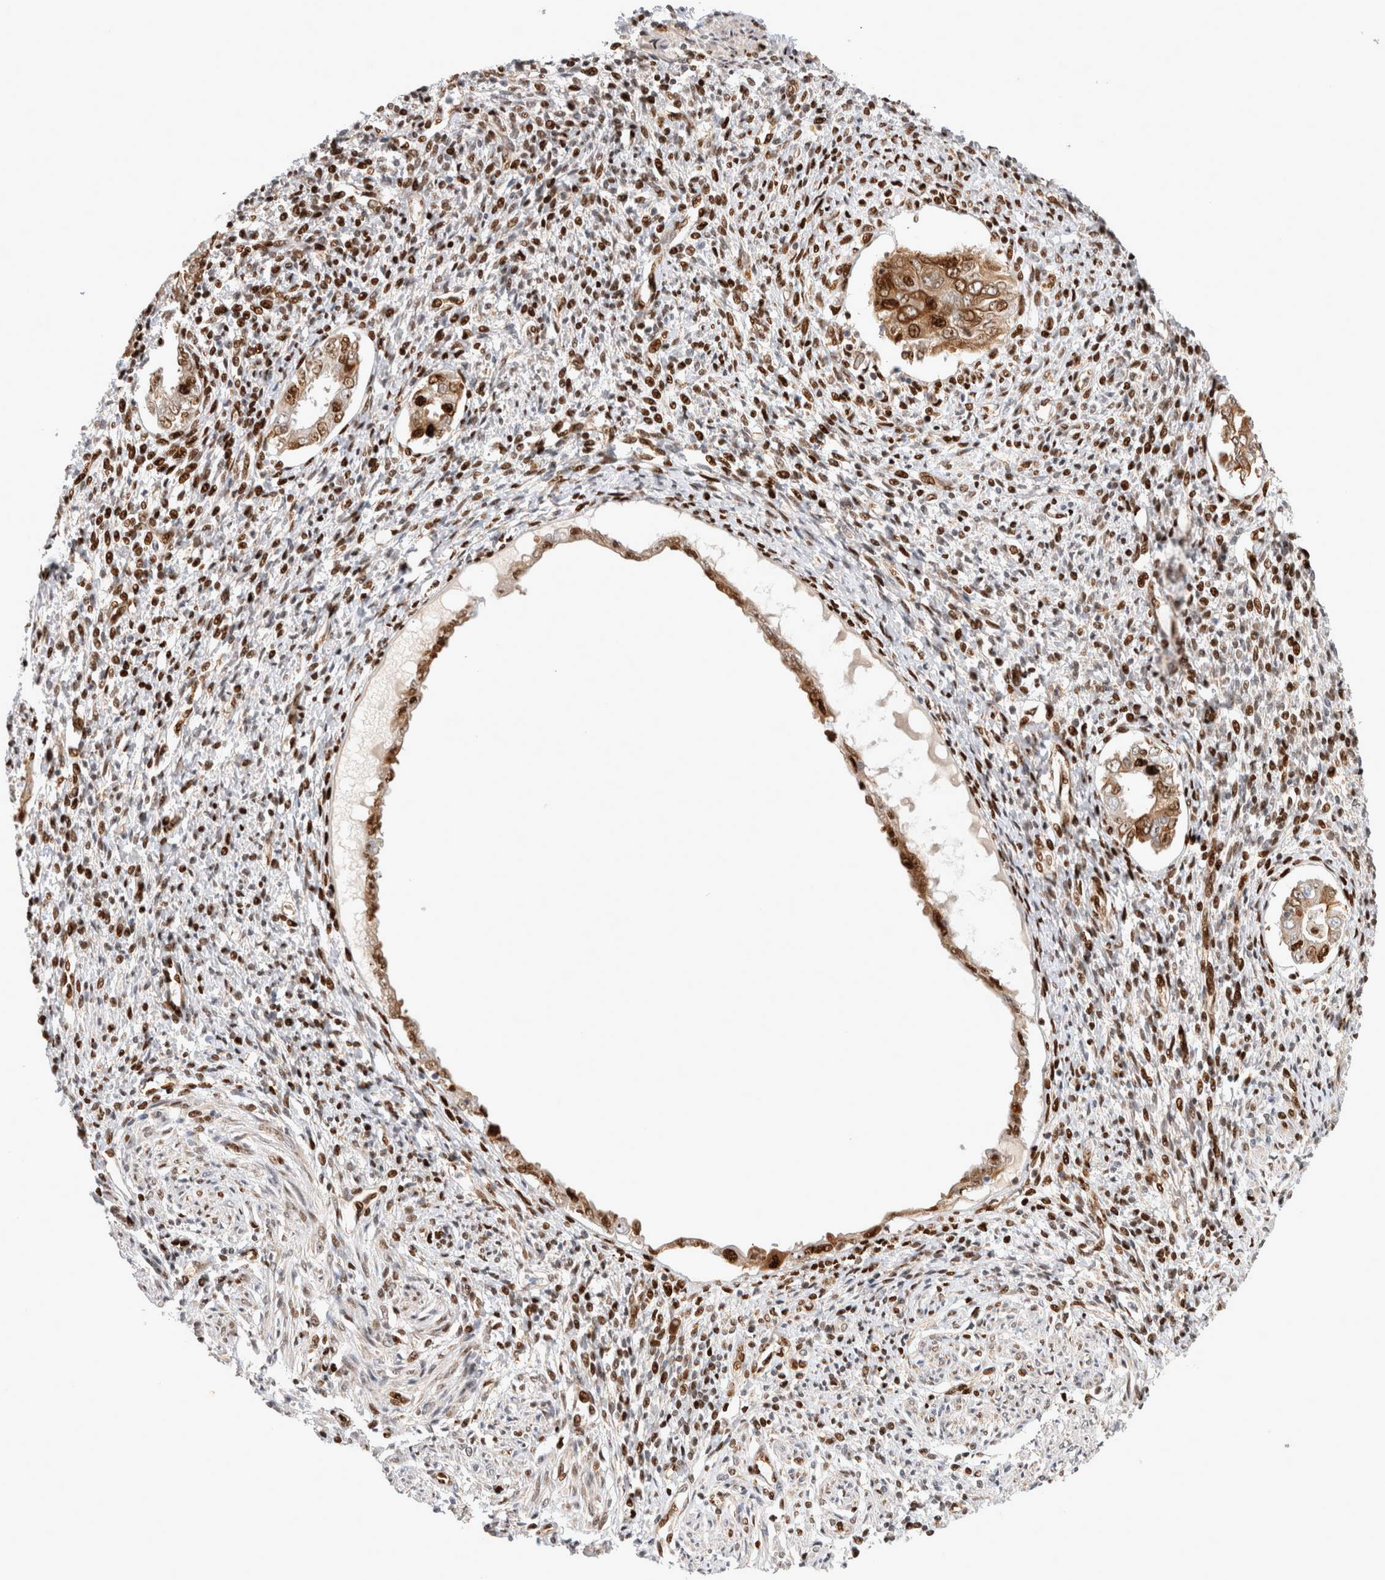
{"staining": {"intensity": "strong", "quantity": "25%-75%", "location": "nuclear"}, "tissue": "endometrium", "cell_type": "Cells in endometrial stroma", "image_type": "normal", "snomed": [{"axis": "morphology", "description": "Normal tissue, NOS"}, {"axis": "topography", "description": "Endometrium"}], "caption": "Protein analysis of benign endometrium displays strong nuclear staining in about 25%-75% of cells in endometrial stroma. (DAB IHC, brown staining for protein, blue staining for nuclei).", "gene": "TCF4", "patient": {"sex": "female", "age": 66}}